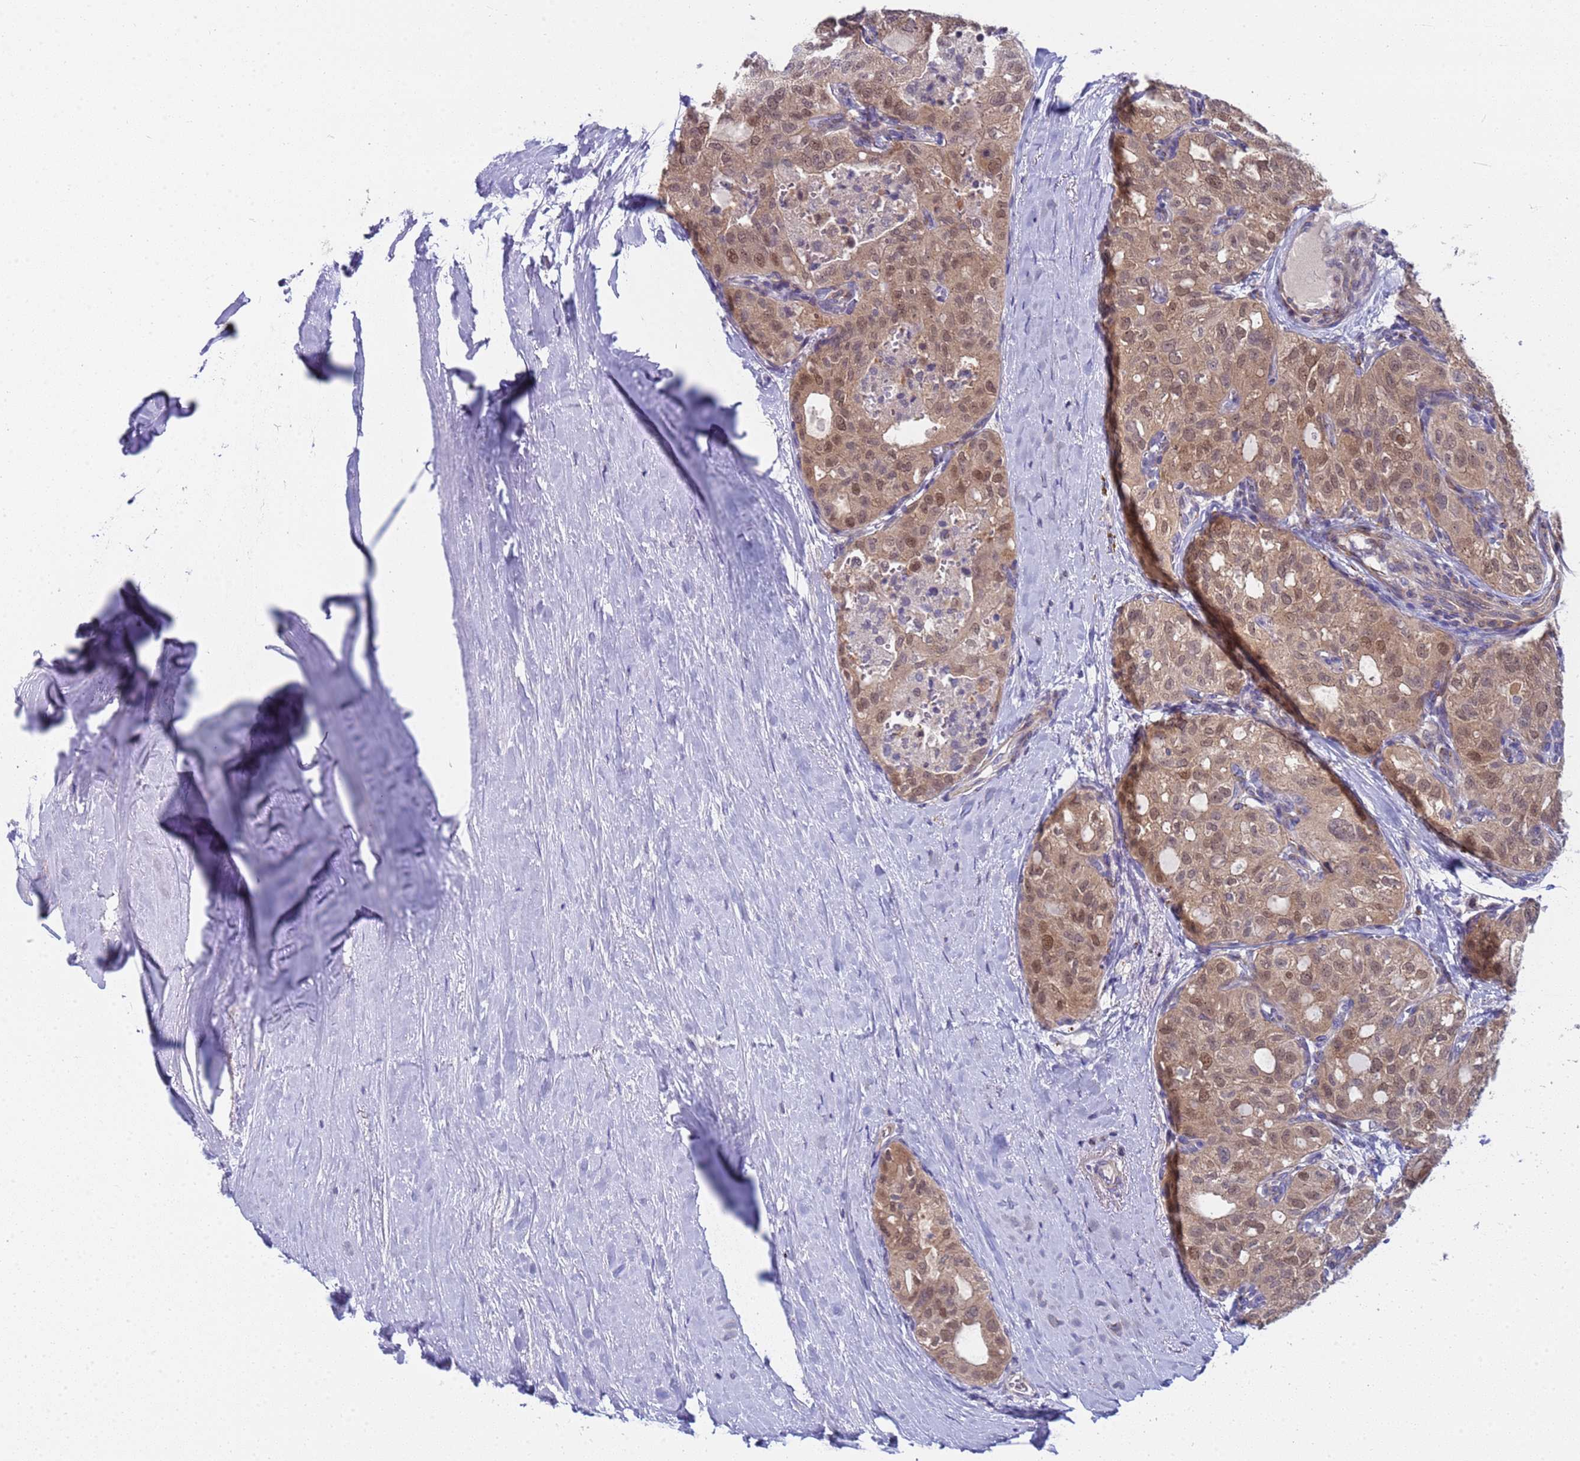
{"staining": {"intensity": "moderate", "quantity": ">75%", "location": "cytoplasmic/membranous,nuclear"}, "tissue": "thyroid cancer", "cell_type": "Tumor cells", "image_type": "cancer", "snomed": [{"axis": "morphology", "description": "Follicular adenoma carcinoma, NOS"}, {"axis": "topography", "description": "Thyroid gland"}], "caption": "This is a photomicrograph of IHC staining of follicular adenoma carcinoma (thyroid), which shows moderate staining in the cytoplasmic/membranous and nuclear of tumor cells.", "gene": "ENOSF1", "patient": {"sex": "male", "age": 75}}